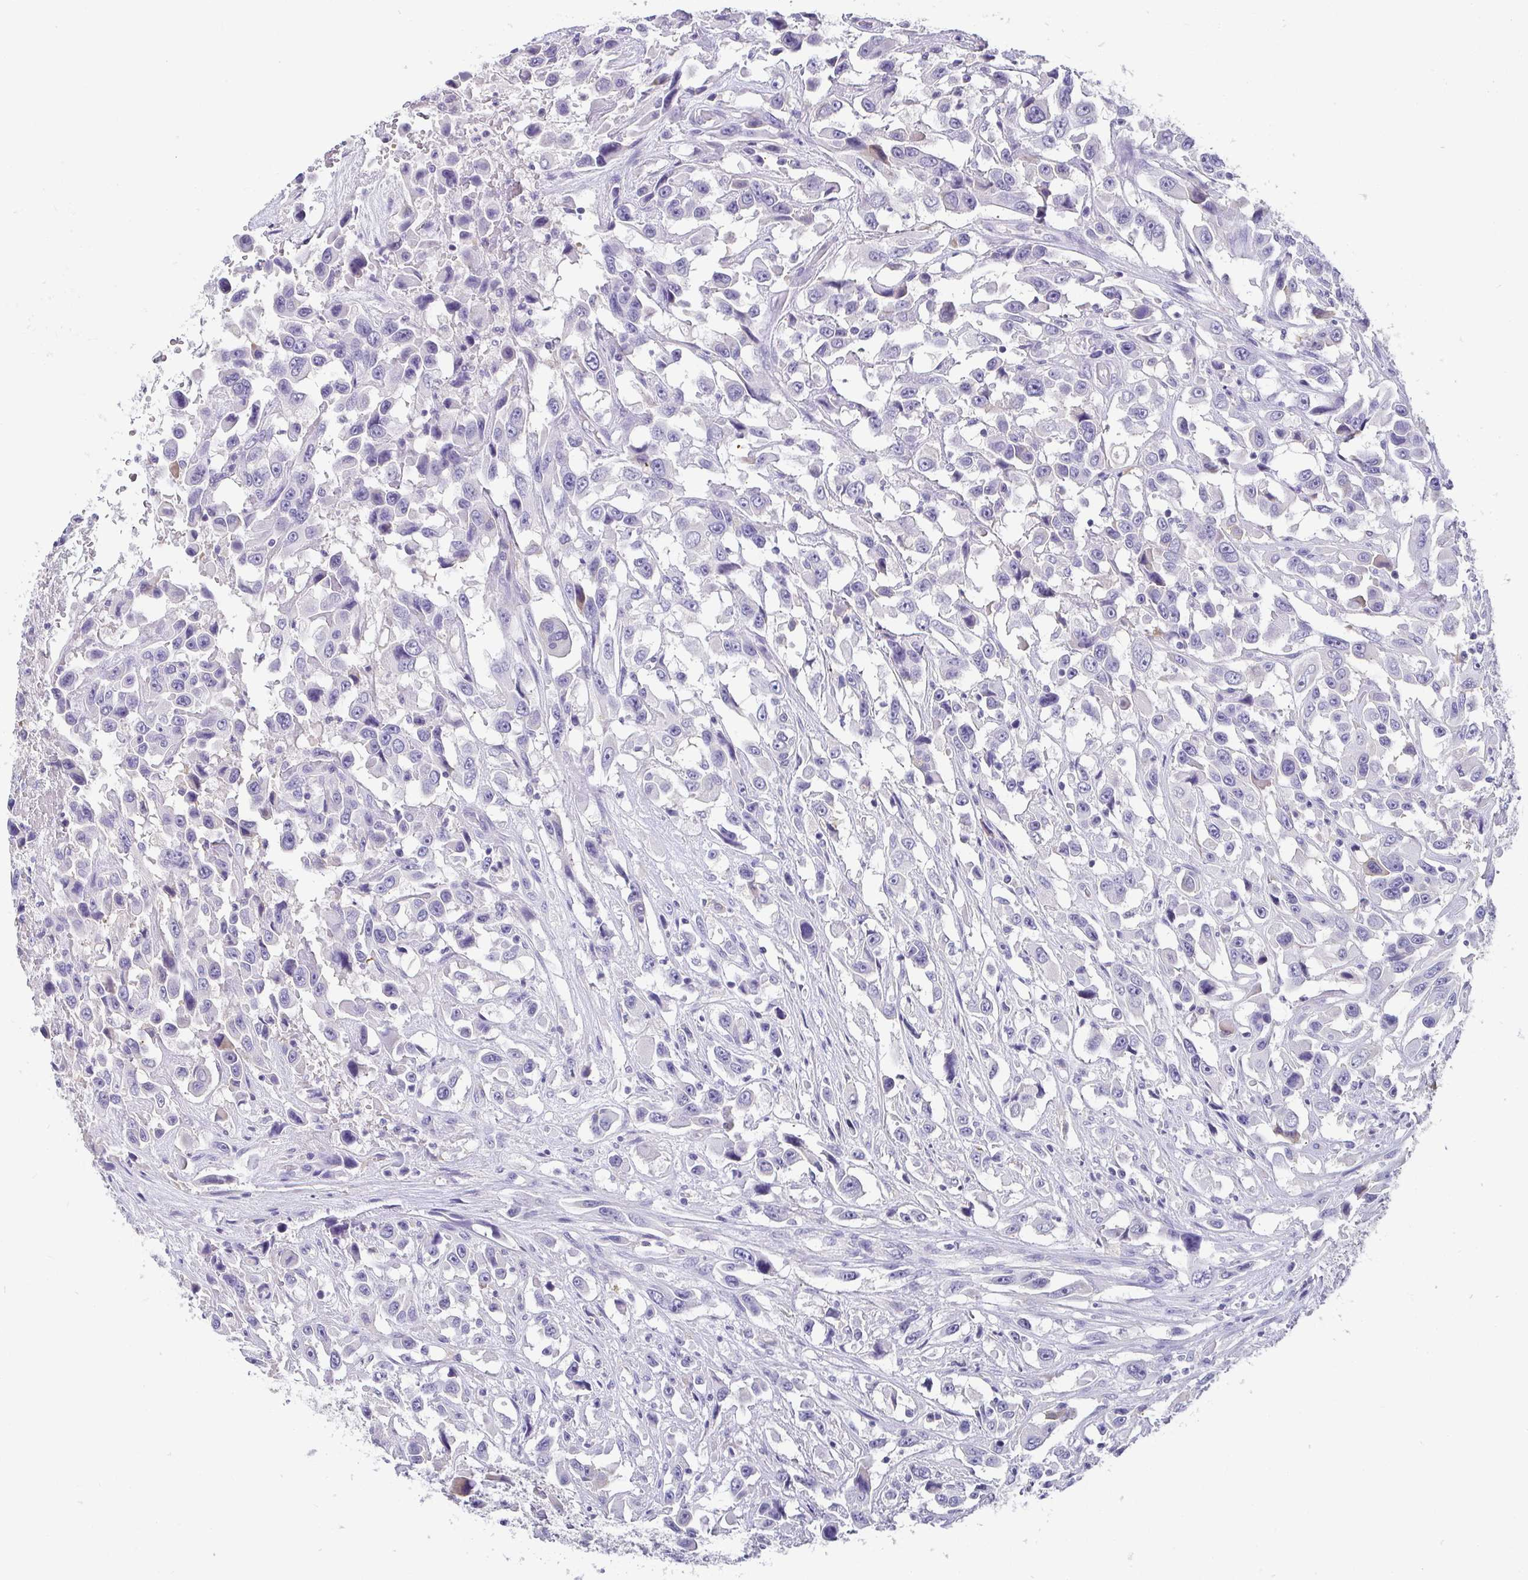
{"staining": {"intensity": "negative", "quantity": "none", "location": "none"}, "tissue": "urothelial cancer", "cell_type": "Tumor cells", "image_type": "cancer", "snomed": [{"axis": "morphology", "description": "Urothelial carcinoma, High grade"}, {"axis": "topography", "description": "Urinary bladder"}], "caption": "Immunohistochemistry (IHC) of high-grade urothelial carcinoma reveals no expression in tumor cells. (Stains: DAB (3,3'-diaminobenzidine) IHC with hematoxylin counter stain, Microscopy: brightfield microscopy at high magnification).", "gene": "ADAMTS6", "patient": {"sex": "male", "age": 53}}